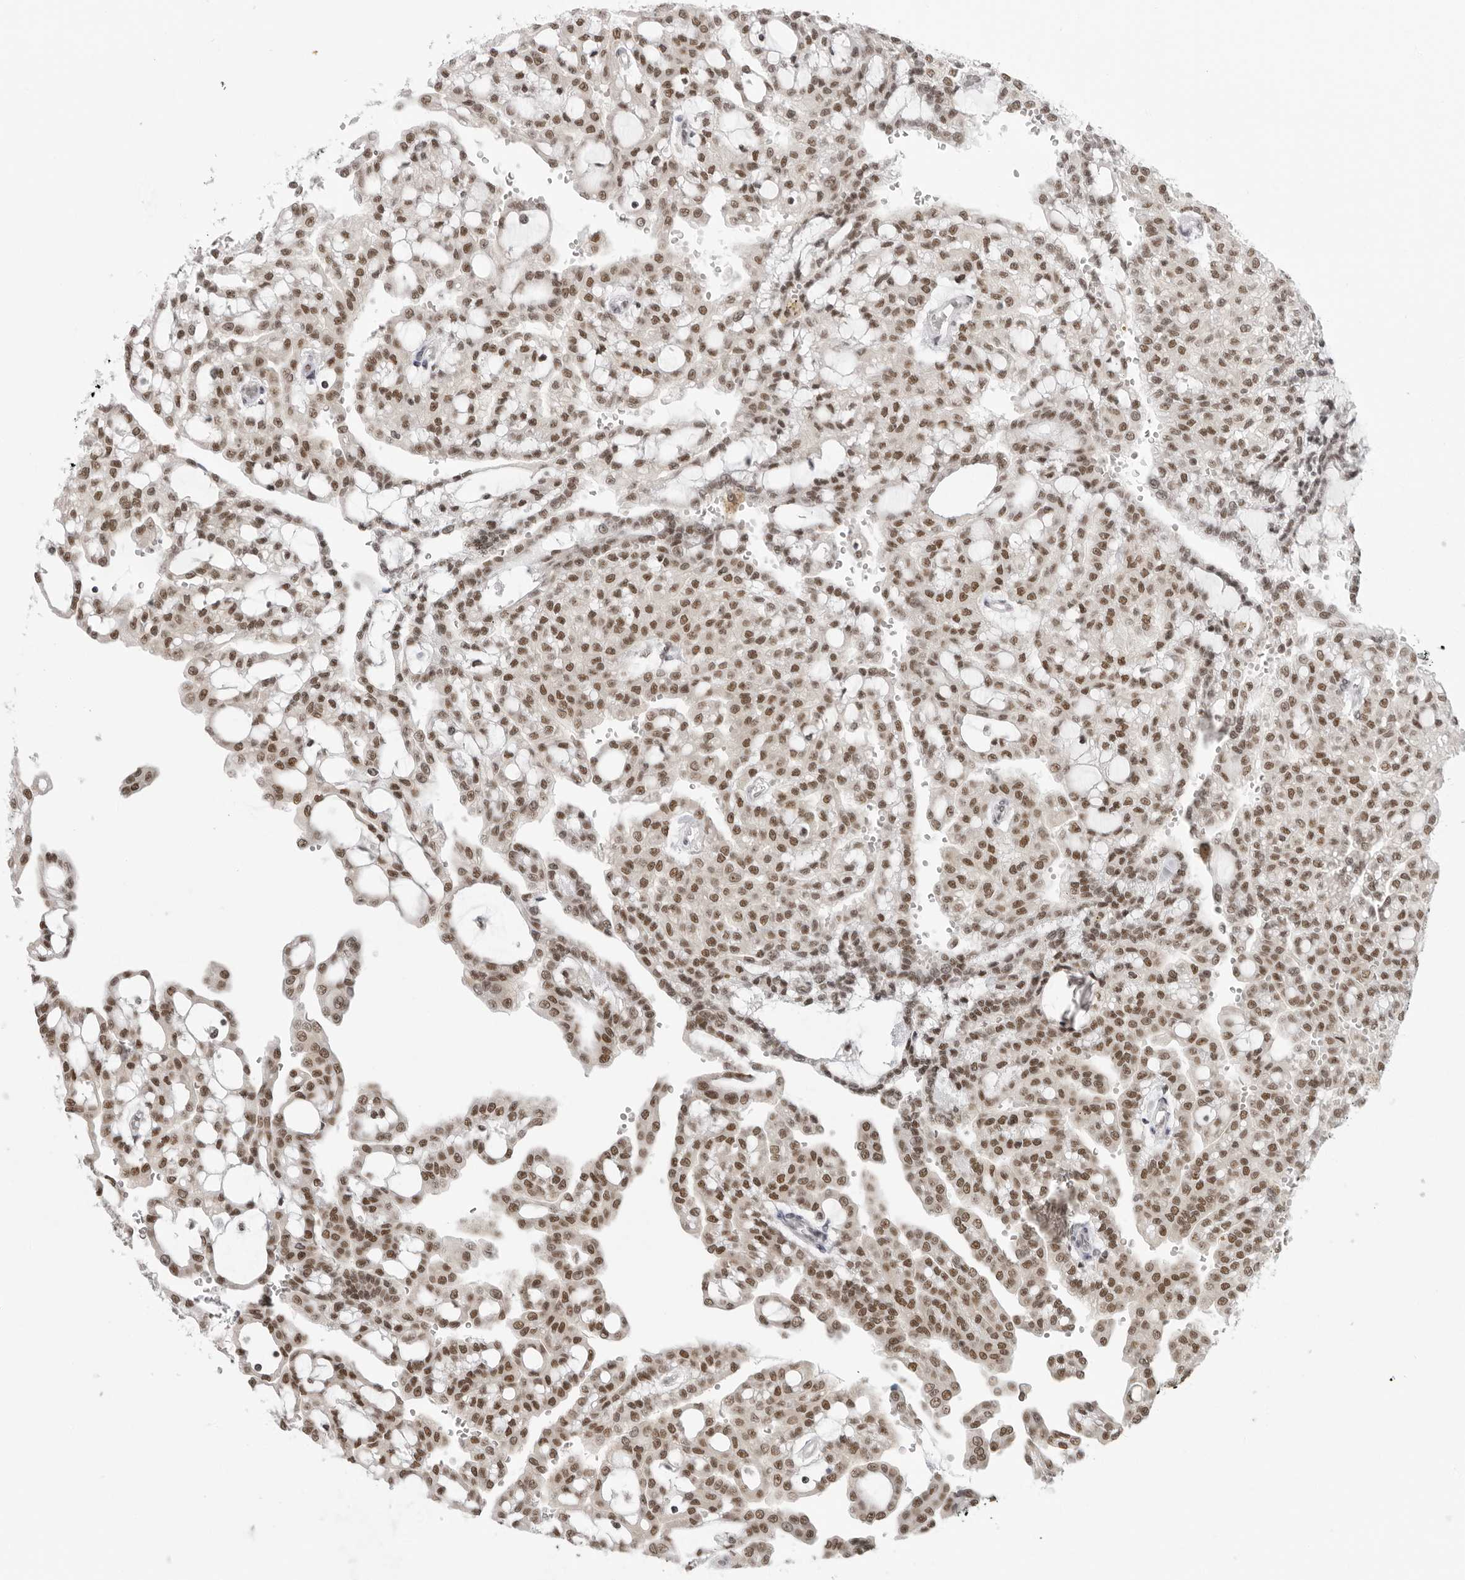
{"staining": {"intensity": "moderate", "quantity": ">75%", "location": "nuclear"}, "tissue": "renal cancer", "cell_type": "Tumor cells", "image_type": "cancer", "snomed": [{"axis": "morphology", "description": "Adenocarcinoma, NOS"}, {"axis": "topography", "description": "Kidney"}], "caption": "Immunohistochemical staining of renal cancer reveals moderate nuclear protein staining in approximately >75% of tumor cells. The staining was performed using DAB to visualize the protein expression in brown, while the nuclei were stained in blue with hematoxylin (Magnification: 20x).", "gene": "RPA2", "patient": {"sex": "male", "age": 63}}